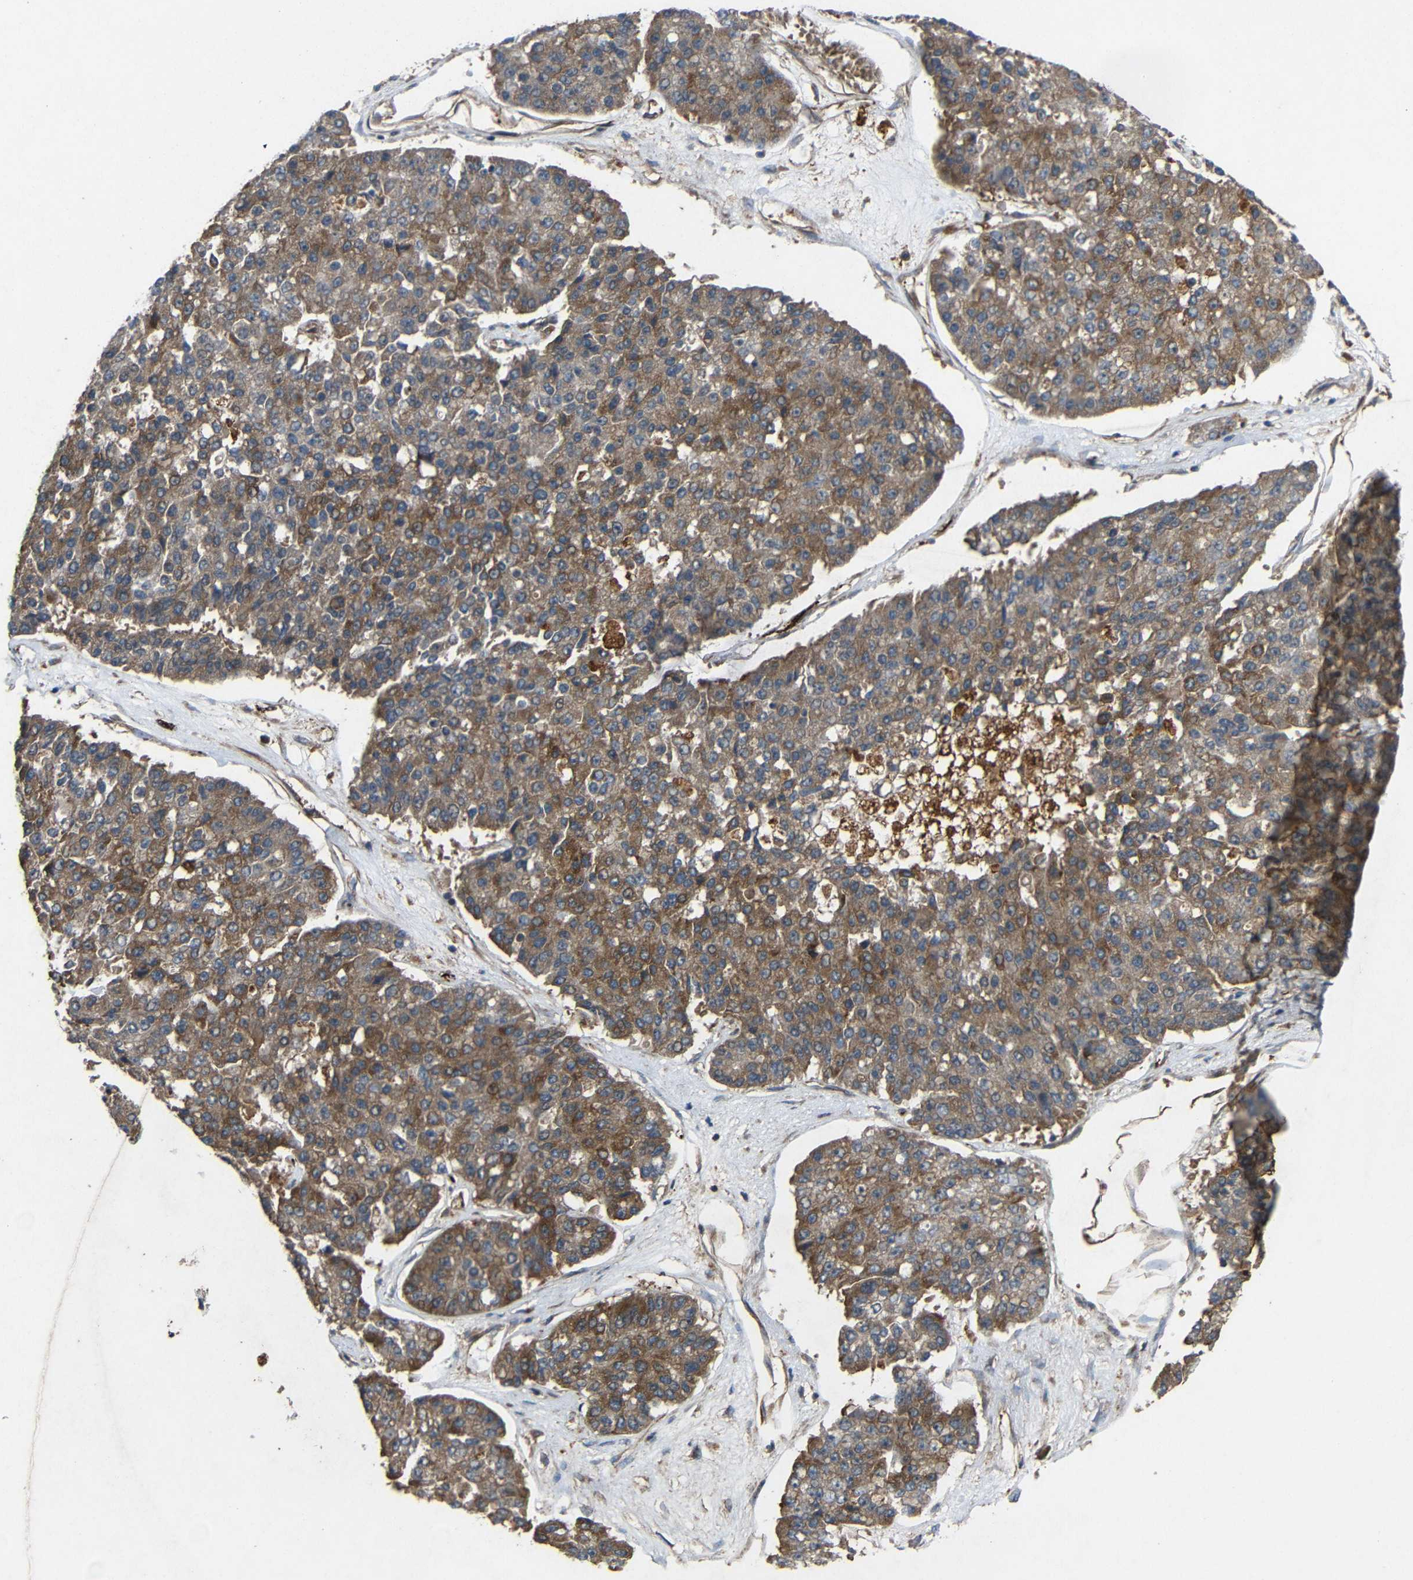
{"staining": {"intensity": "moderate", "quantity": ">75%", "location": "cytoplasmic/membranous"}, "tissue": "pancreatic cancer", "cell_type": "Tumor cells", "image_type": "cancer", "snomed": [{"axis": "morphology", "description": "Adenocarcinoma, NOS"}, {"axis": "topography", "description": "Pancreas"}], "caption": "DAB (3,3'-diaminobenzidine) immunohistochemical staining of human pancreatic cancer shows moderate cytoplasmic/membranous protein positivity in about >75% of tumor cells.", "gene": "EIF2S1", "patient": {"sex": "male", "age": 50}}